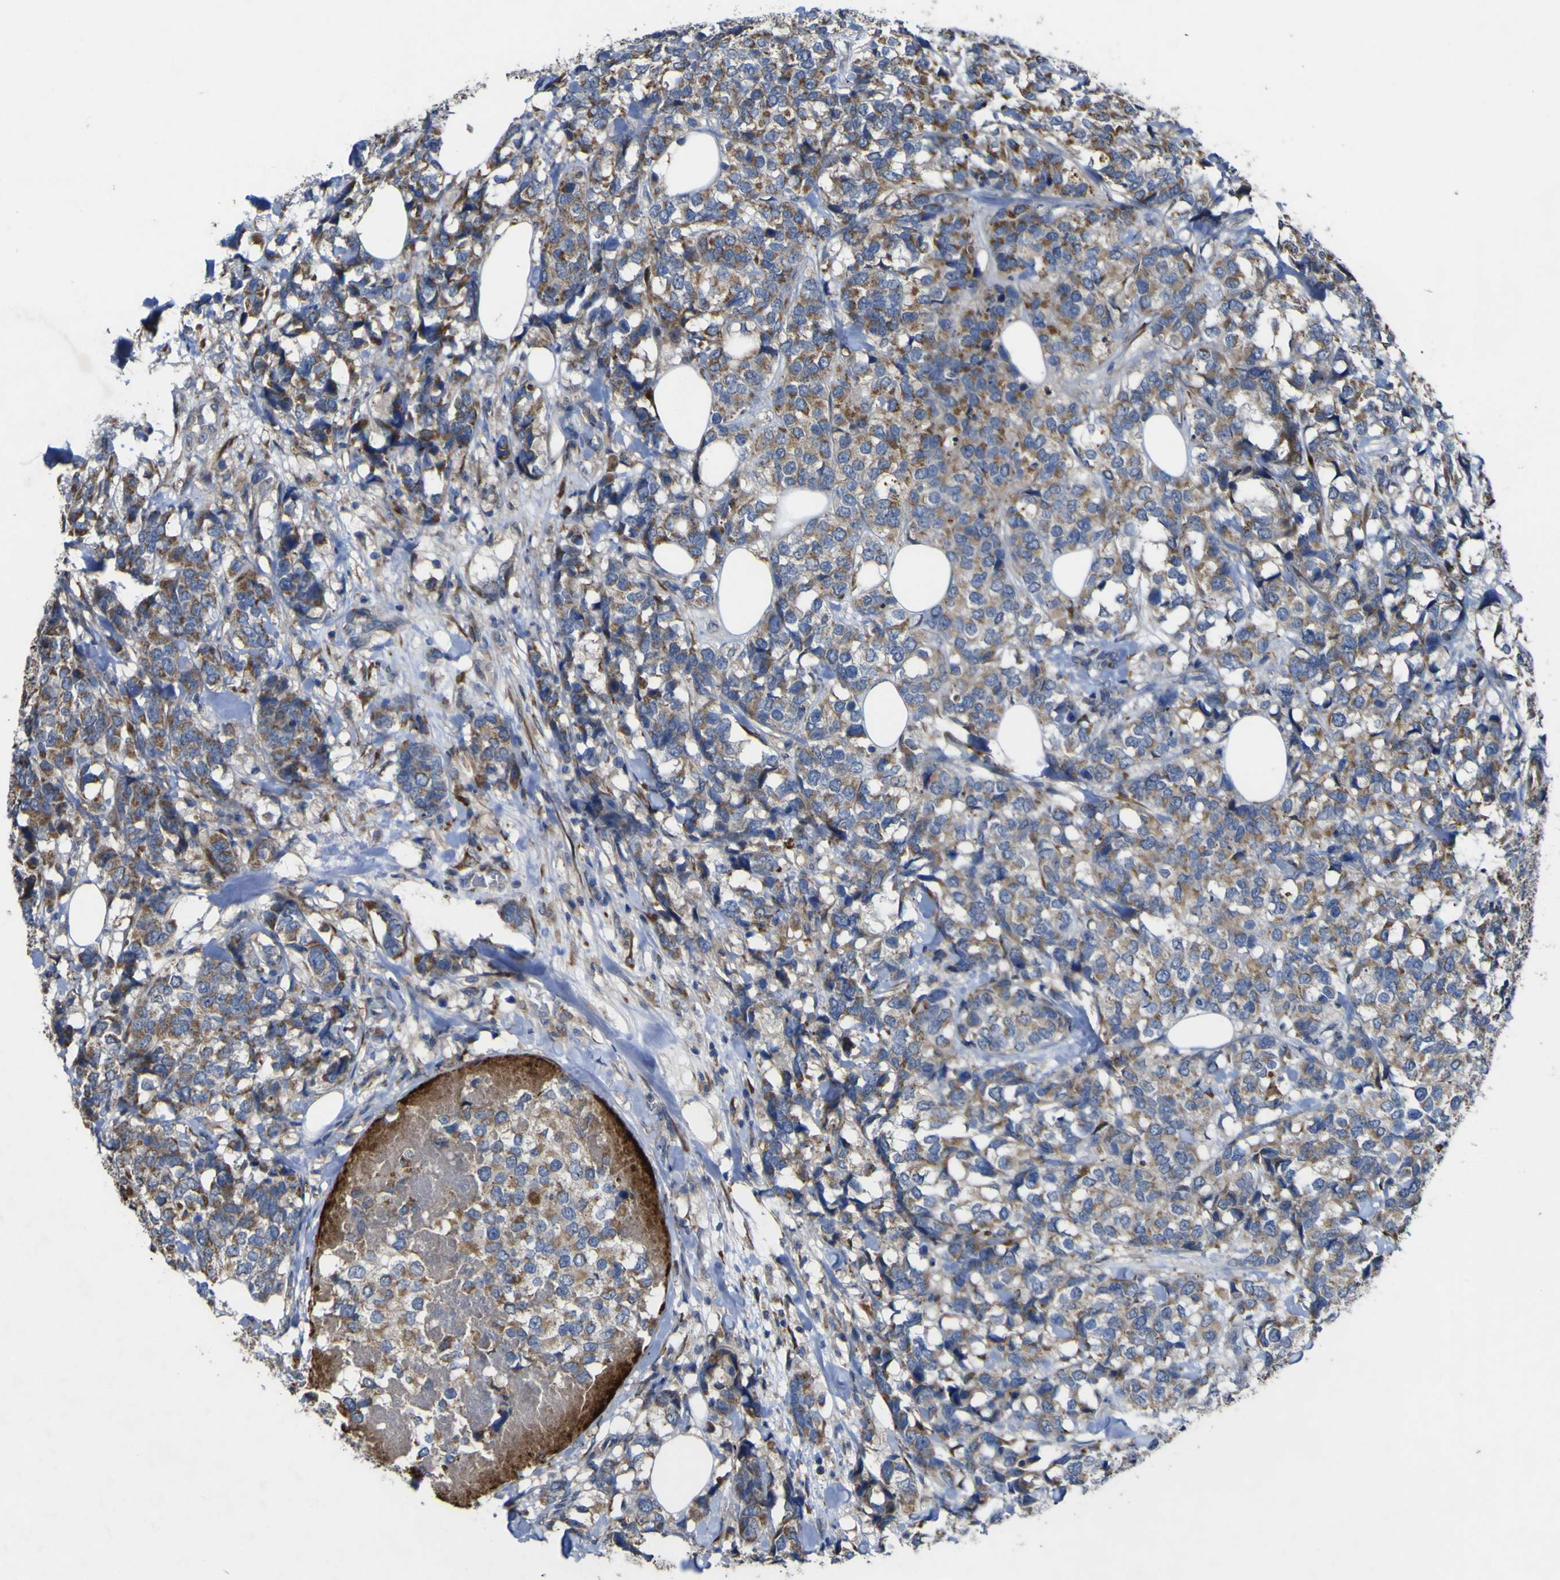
{"staining": {"intensity": "moderate", "quantity": ">75%", "location": "cytoplasmic/membranous"}, "tissue": "breast cancer", "cell_type": "Tumor cells", "image_type": "cancer", "snomed": [{"axis": "morphology", "description": "Lobular carcinoma"}, {"axis": "topography", "description": "Breast"}], "caption": "This image exhibits breast cancer (lobular carcinoma) stained with immunohistochemistry to label a protein in brown. The cytoplasmic/membranous of tumor cells show moderate positivity for the protein. Nuclei are counter-stained blue.", "gene": "IRAK2", "patient": {"sex": "female", "age": 59}}